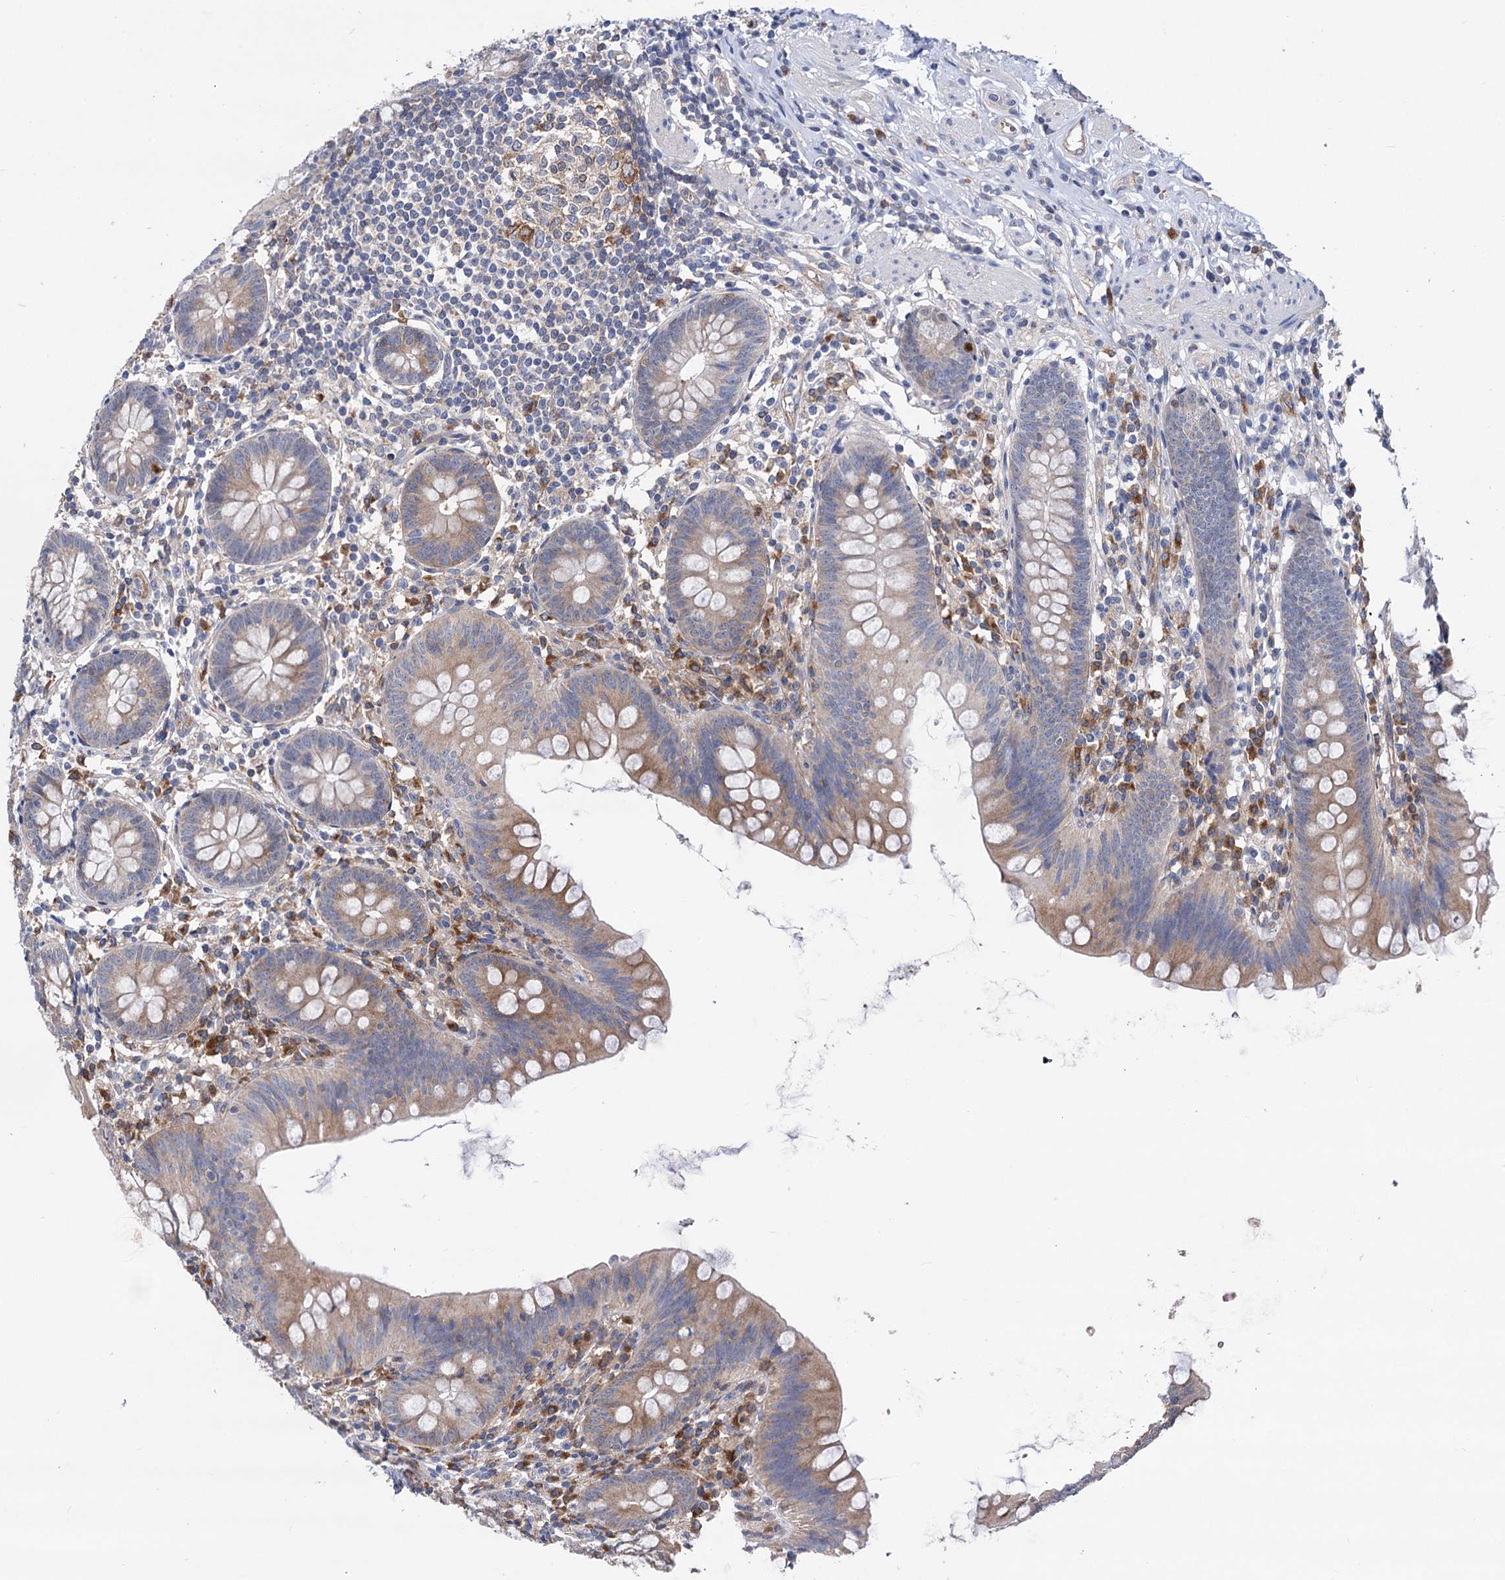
{"staining": {"intensity": "moderate", "quantity": "25%-75%", "location": "cytoplasmic/membranous"}, "tissue": "appendix", "cell_type": "Glandular cells", "image_type": "normal", "snomed": [{"axis": "morphology", "description": "Normal tissue, NOS"}, {"axis": "topography", "description": "Appendix"}], "caption": "Immunohistochemistry (DAB) staining of benign appendix exhibits moderate cytoplasmic/membranous protein positivity in about 25%-75% of glandular cells.", "gene": "ZNRD2", "patient": {"sex": "female", "age": 62}}